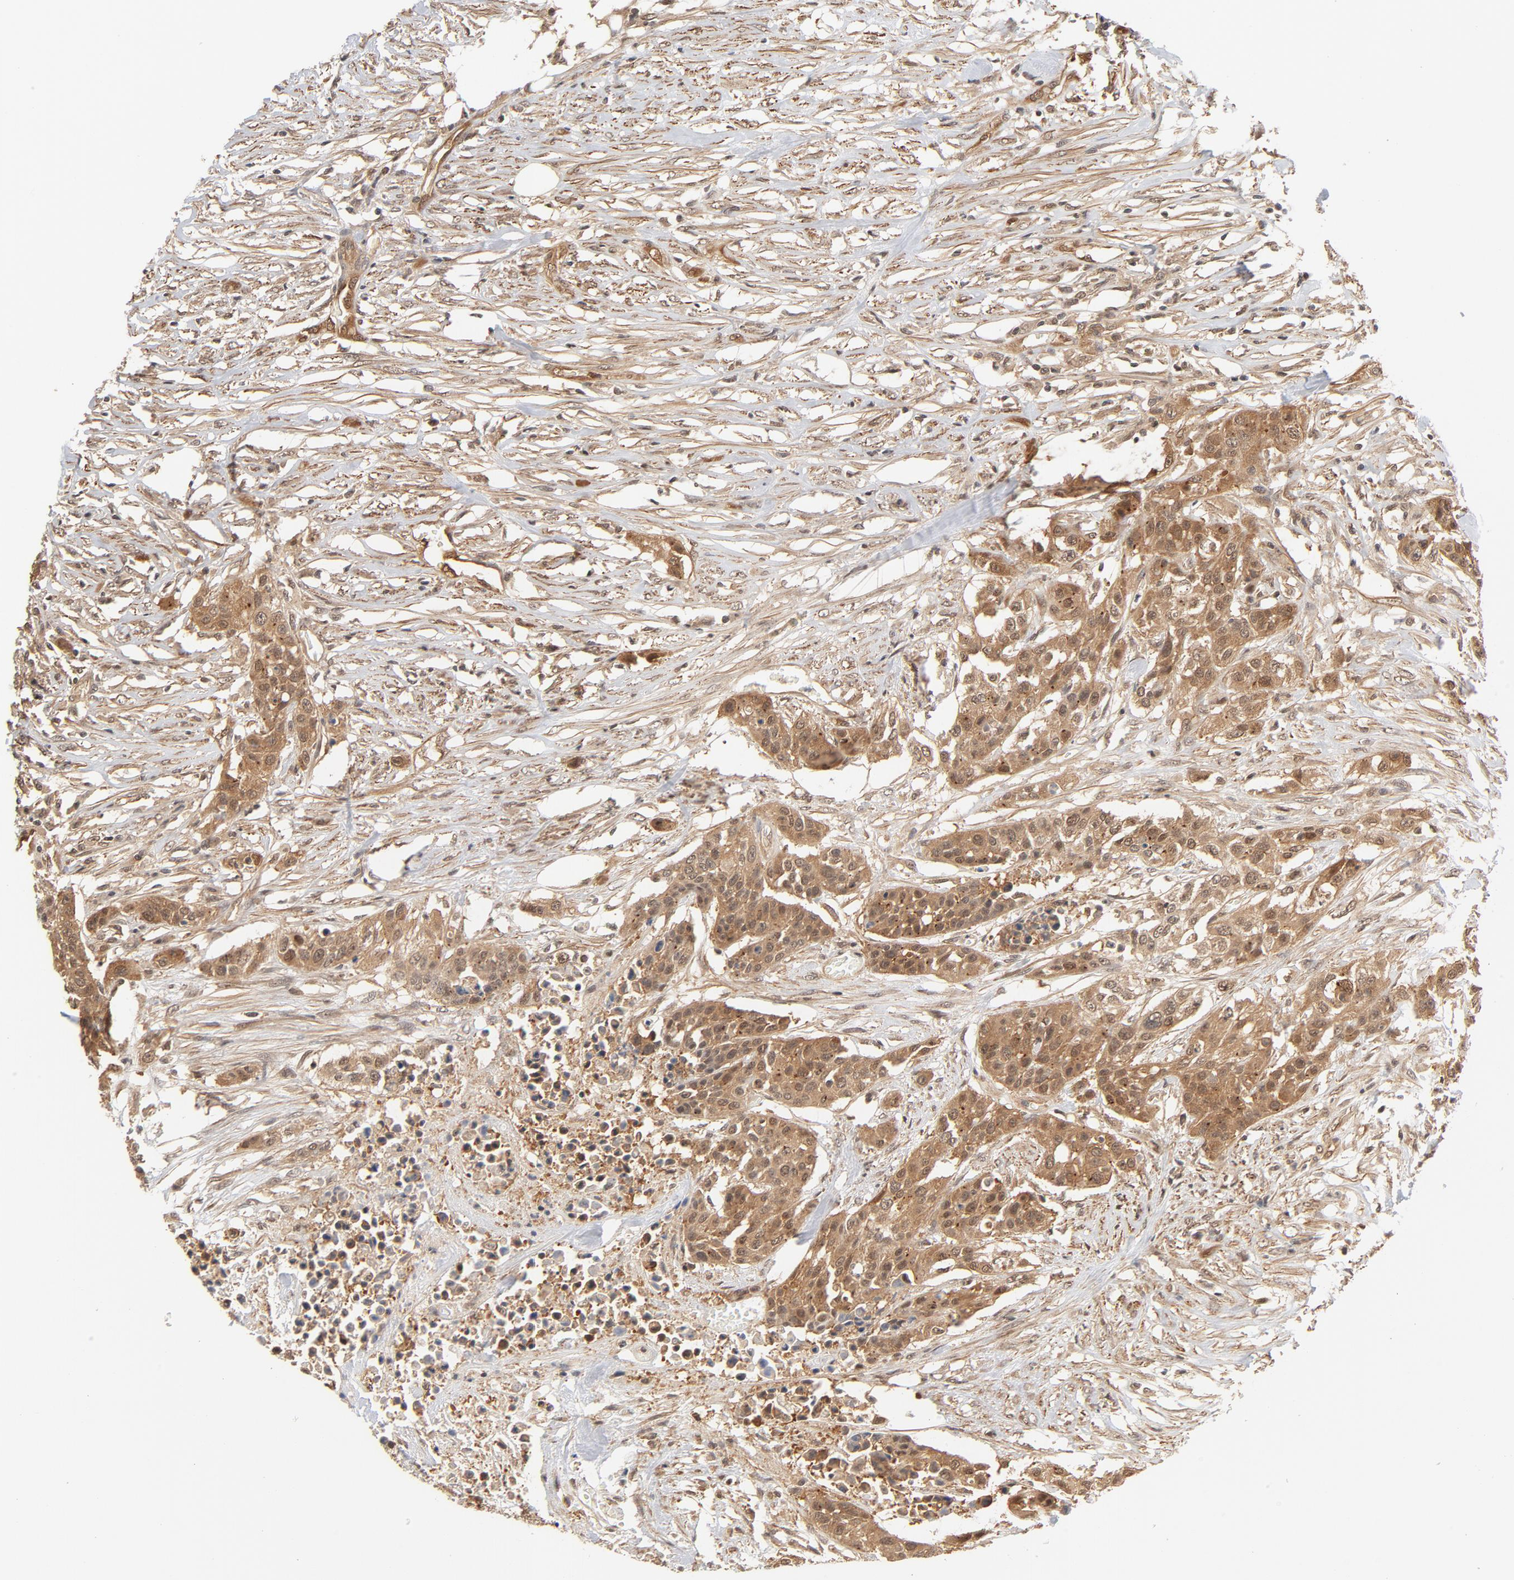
{"staining": {"intensity": "moderate", "quantity": ">75%", "location": "cytoplasmic/membranous,nuclear"}, "tissue": "urothelial cancer", "cell_type": "Tumor cells", "image_type": "cancer", "snomed": [{"axis": "morphology", "description": "Urothelial carcinoma, High grade"}, {"axis": "topography", "description": "Urinary bladder"}], "caption": "Immunohistochemistry (IHC) micrograph of neoplastic tissue: urothelial cancer stained using immunohistochemistry demonstrates medium levels of moderate protein expression localized specifically in the cytoplasmic/membranous and nuclear of tumor cells, appearing as a cytoplasmic/membranous and nuclear brown color.", "gene": "CDC37", "patient": {"sex": "male", "age": 74}}